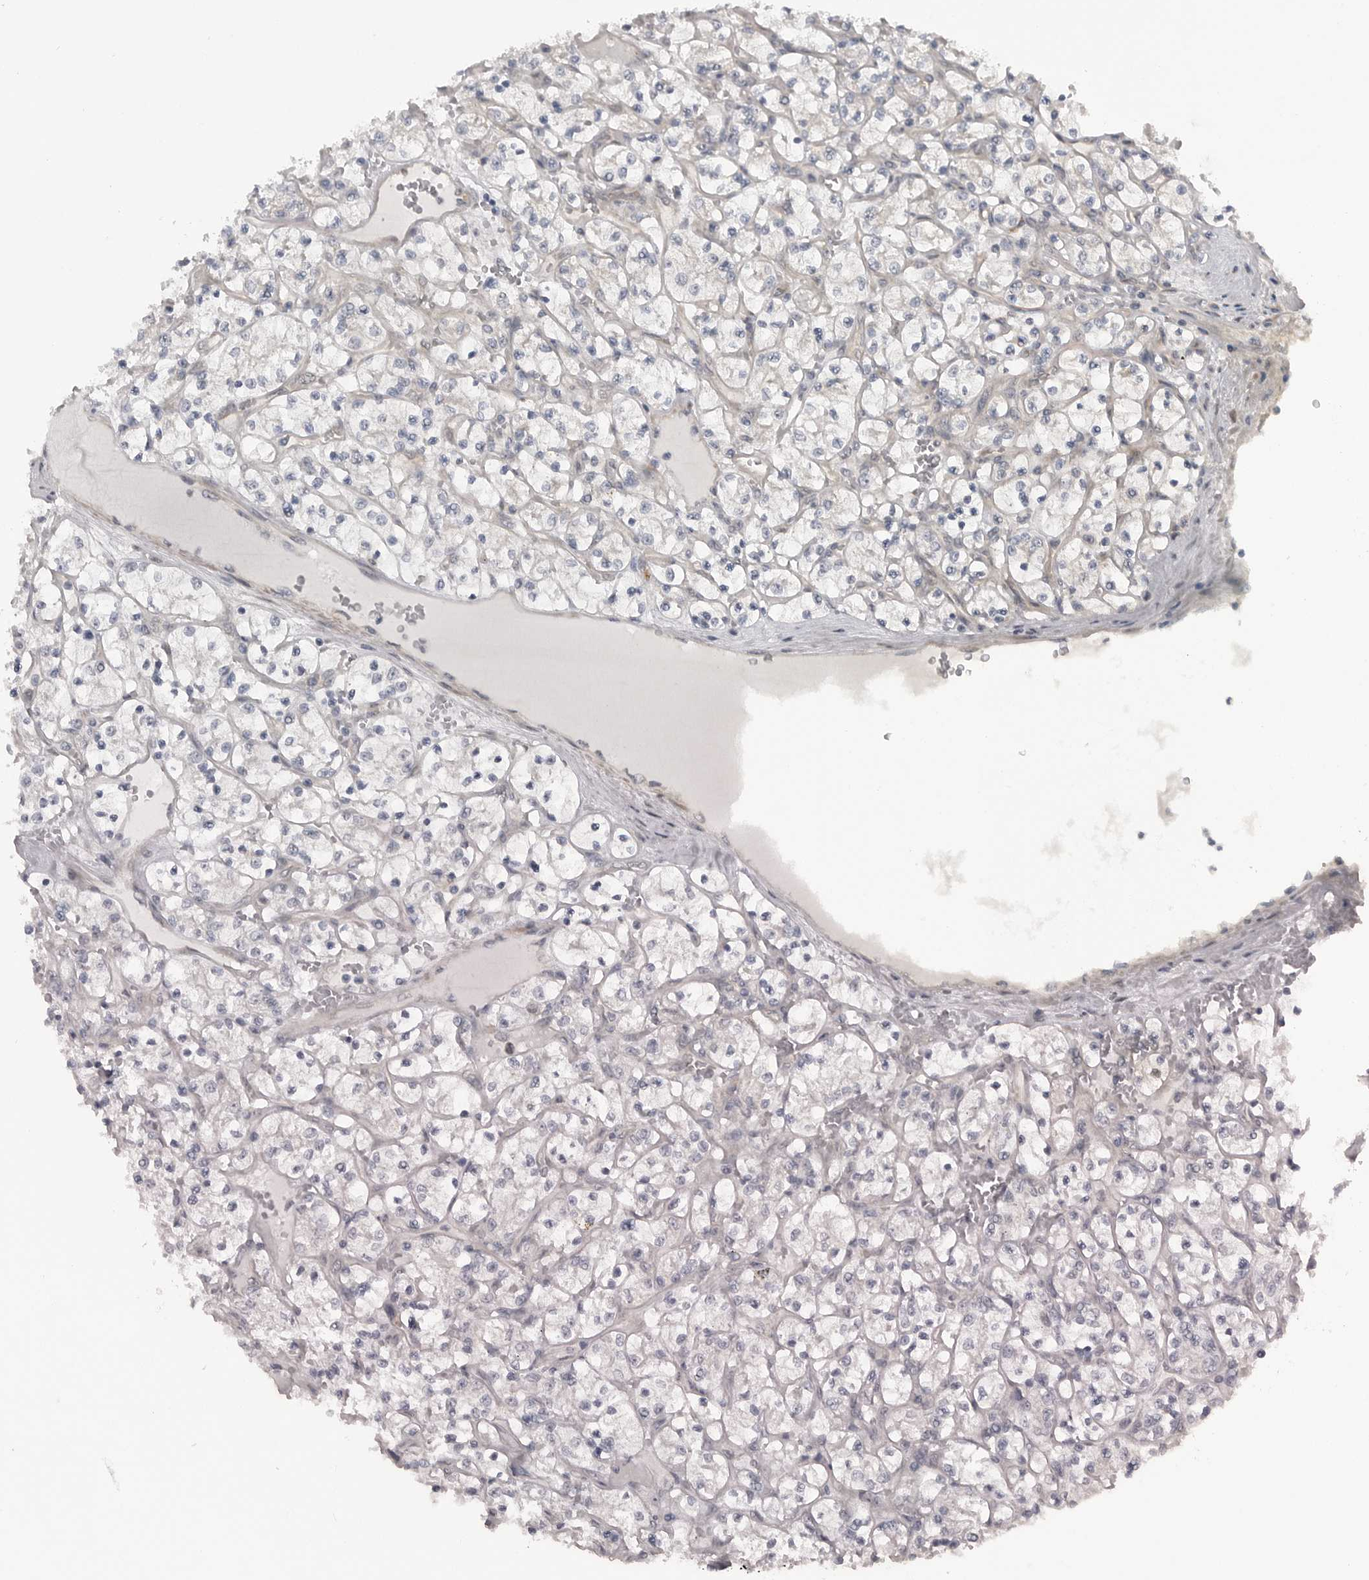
{"staining": {"intensity": "negative", "quantity": "none", "location": "none"}, "tissue": "renal cancer", "cell_type": "Tumor cells", "image_type": "cancer", "snomed": [{"axis": "morphology", "description": "Adenocarcinoma, NOS"}, {"axis": "topography", "description": "Kidney"}], "caption": "Tumor cells show no significant positivity in renal cancer (adenocarcinoma).", "gene": "PDCL", "patient": {"sex": "female", "age": 69}}